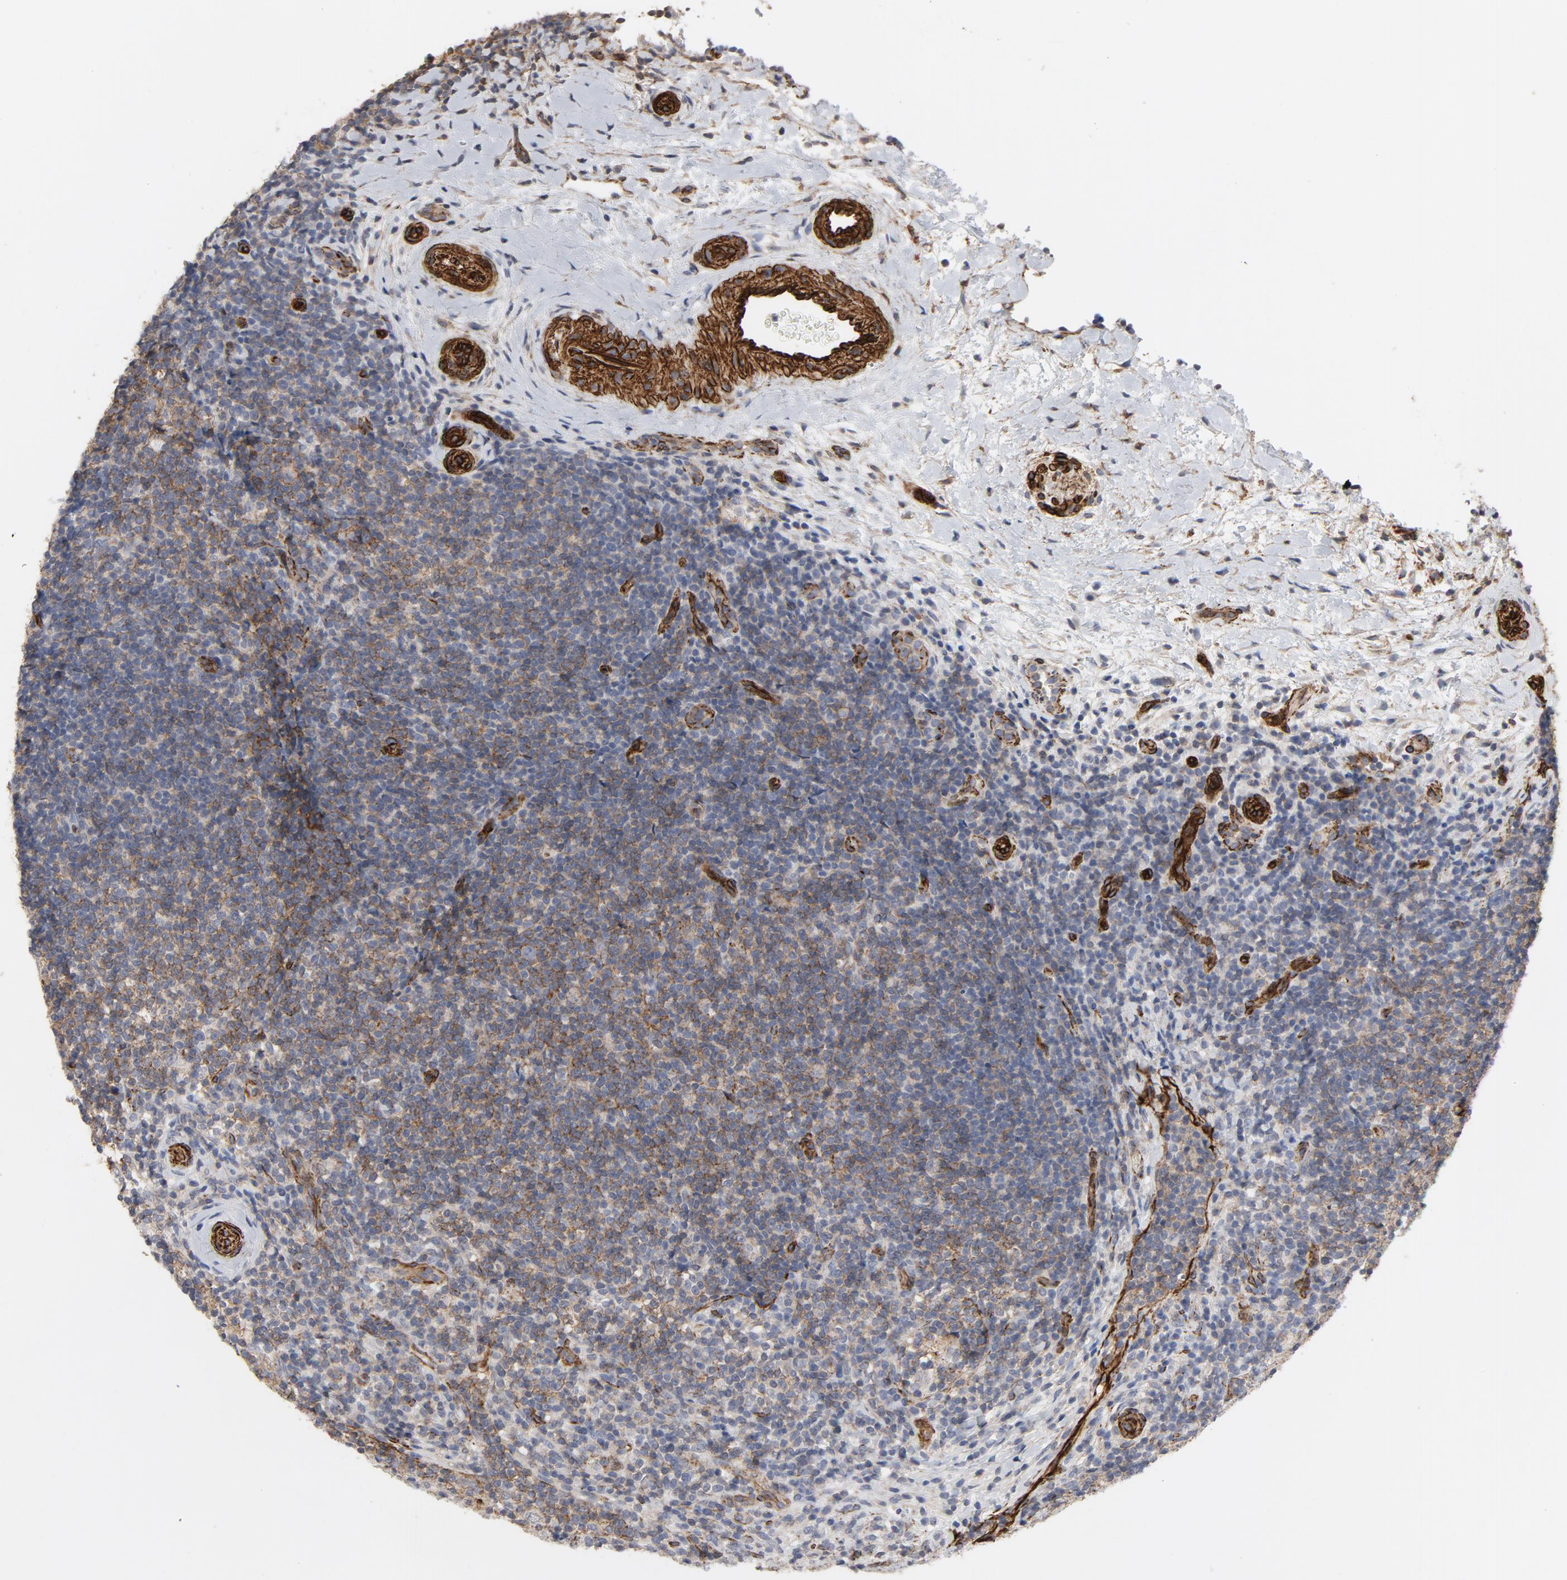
{"staining": {"intensity": "moderate", "quantity": "<25%", "location": "cytoplasmic/membranous"}, "tissue": "lymphoma", "cell_type": "Tumor cells", "image_type": "cancer", "snomed": [{"axis": "morphology", "description": "Malignant lymphoma, non-Hodgkin's type, Low grade"}, {"axis": "topography", "description": "Lymph node"}], "caption": "Malignant lymphoma, non-Hodgkin's type (low-grade) stained with DAB immunohistochemistry reveals low levels of moderate cytoplasmic/membranous positivity in about <25% of tumor cells. The protein of interest is shown in brown color, while the nuclei are stained blue.", "gene": "GNG2", "patient": {"sex": "female", "age": 76}}